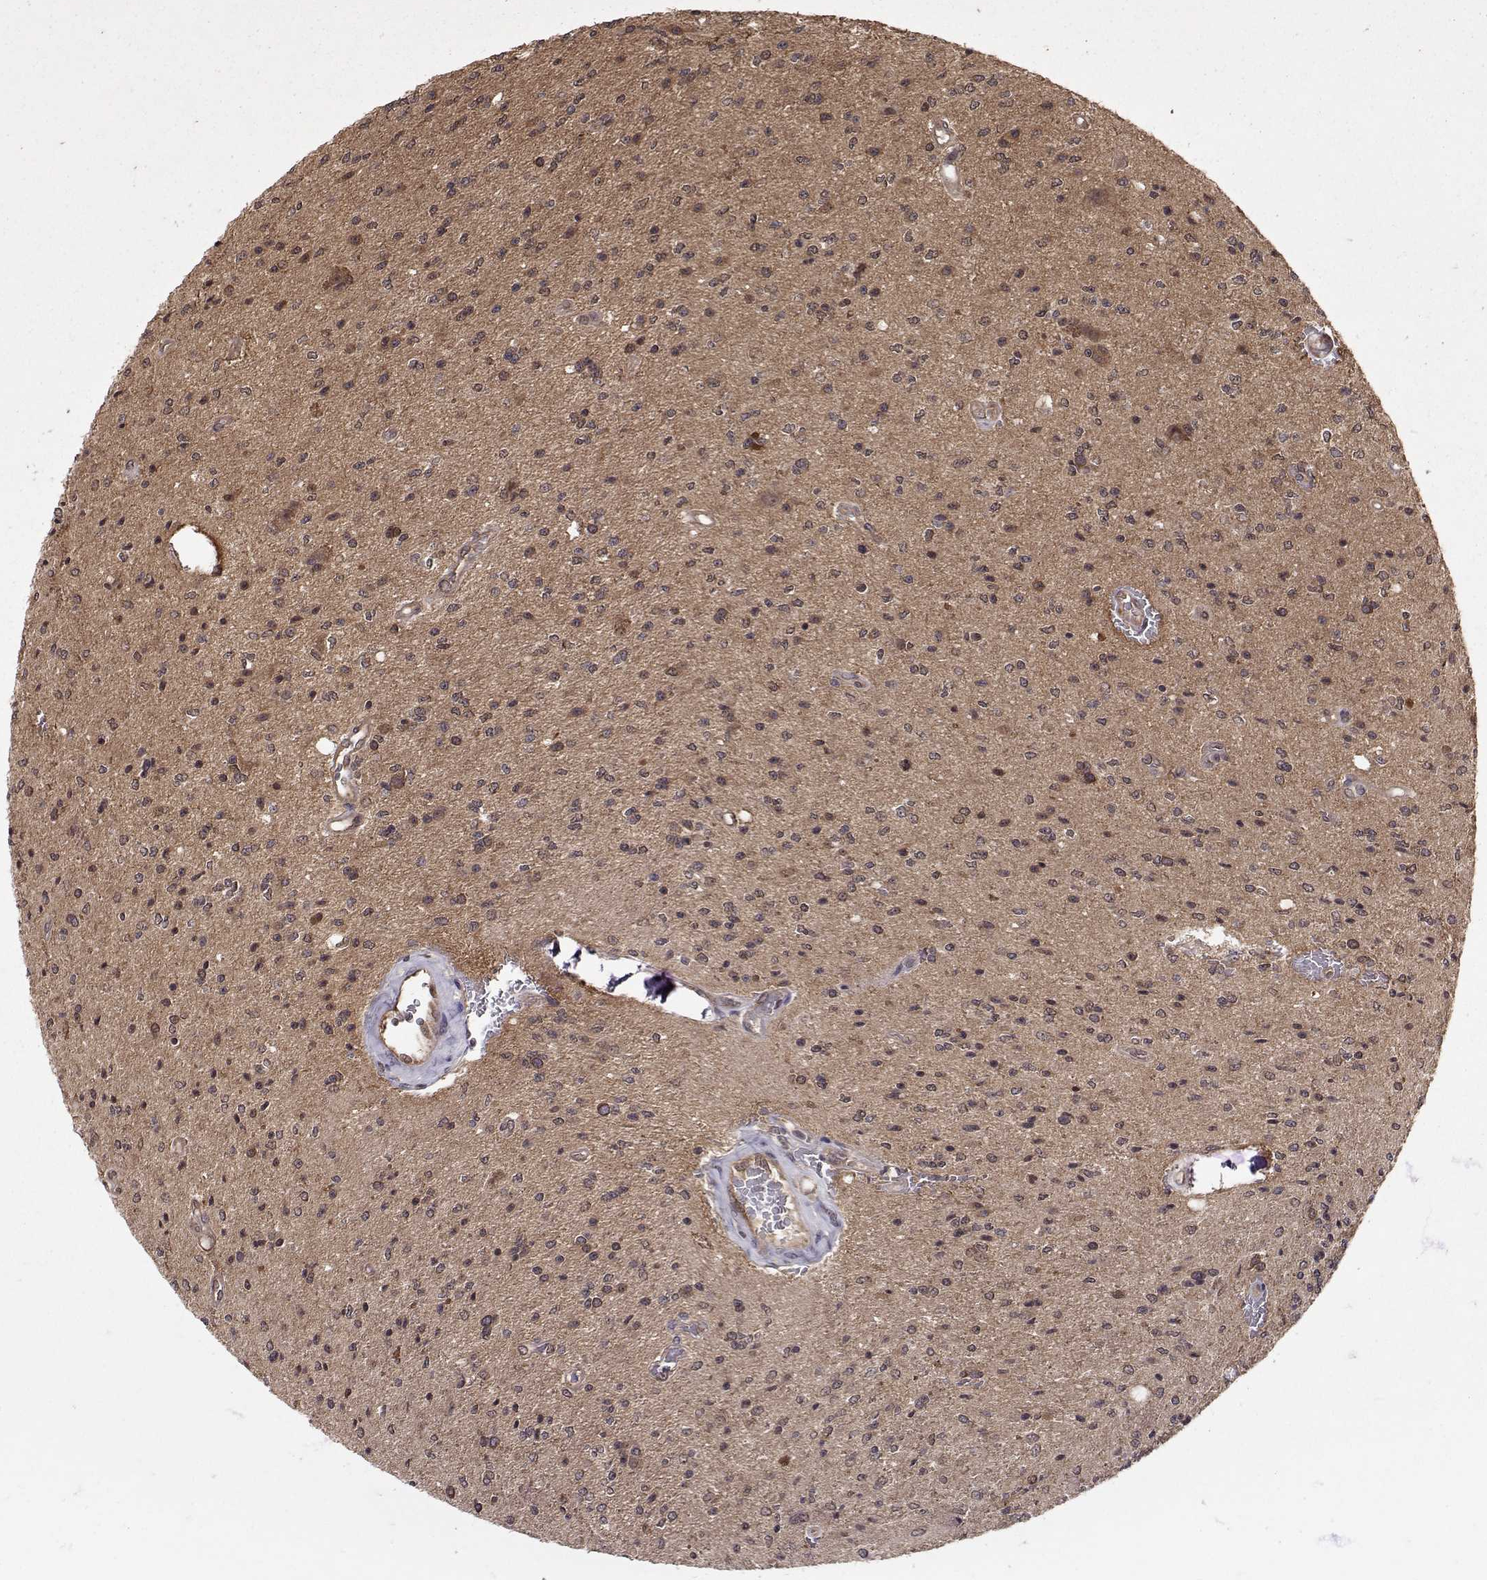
{"staining": {"intensity": "moderate", "quantity": "<25%", "location": "cytoplasmic/membranous"}, "tissue": "glioma", "cell_type": "Tumor cells", "image_type": "cancer", "snomed": [{"axis": "morphology", "description": "Glioma, malignant, Low grade"}, {"axis": "topography", "description": "Brain"}], "caption": "Tumor cells show low levels of moderate cytoplasmic/membranous expression in approximately <25% of cells in human glioma.", "gene": "PPP2R2A", "patient": {"sex": "male", "age": 67}}